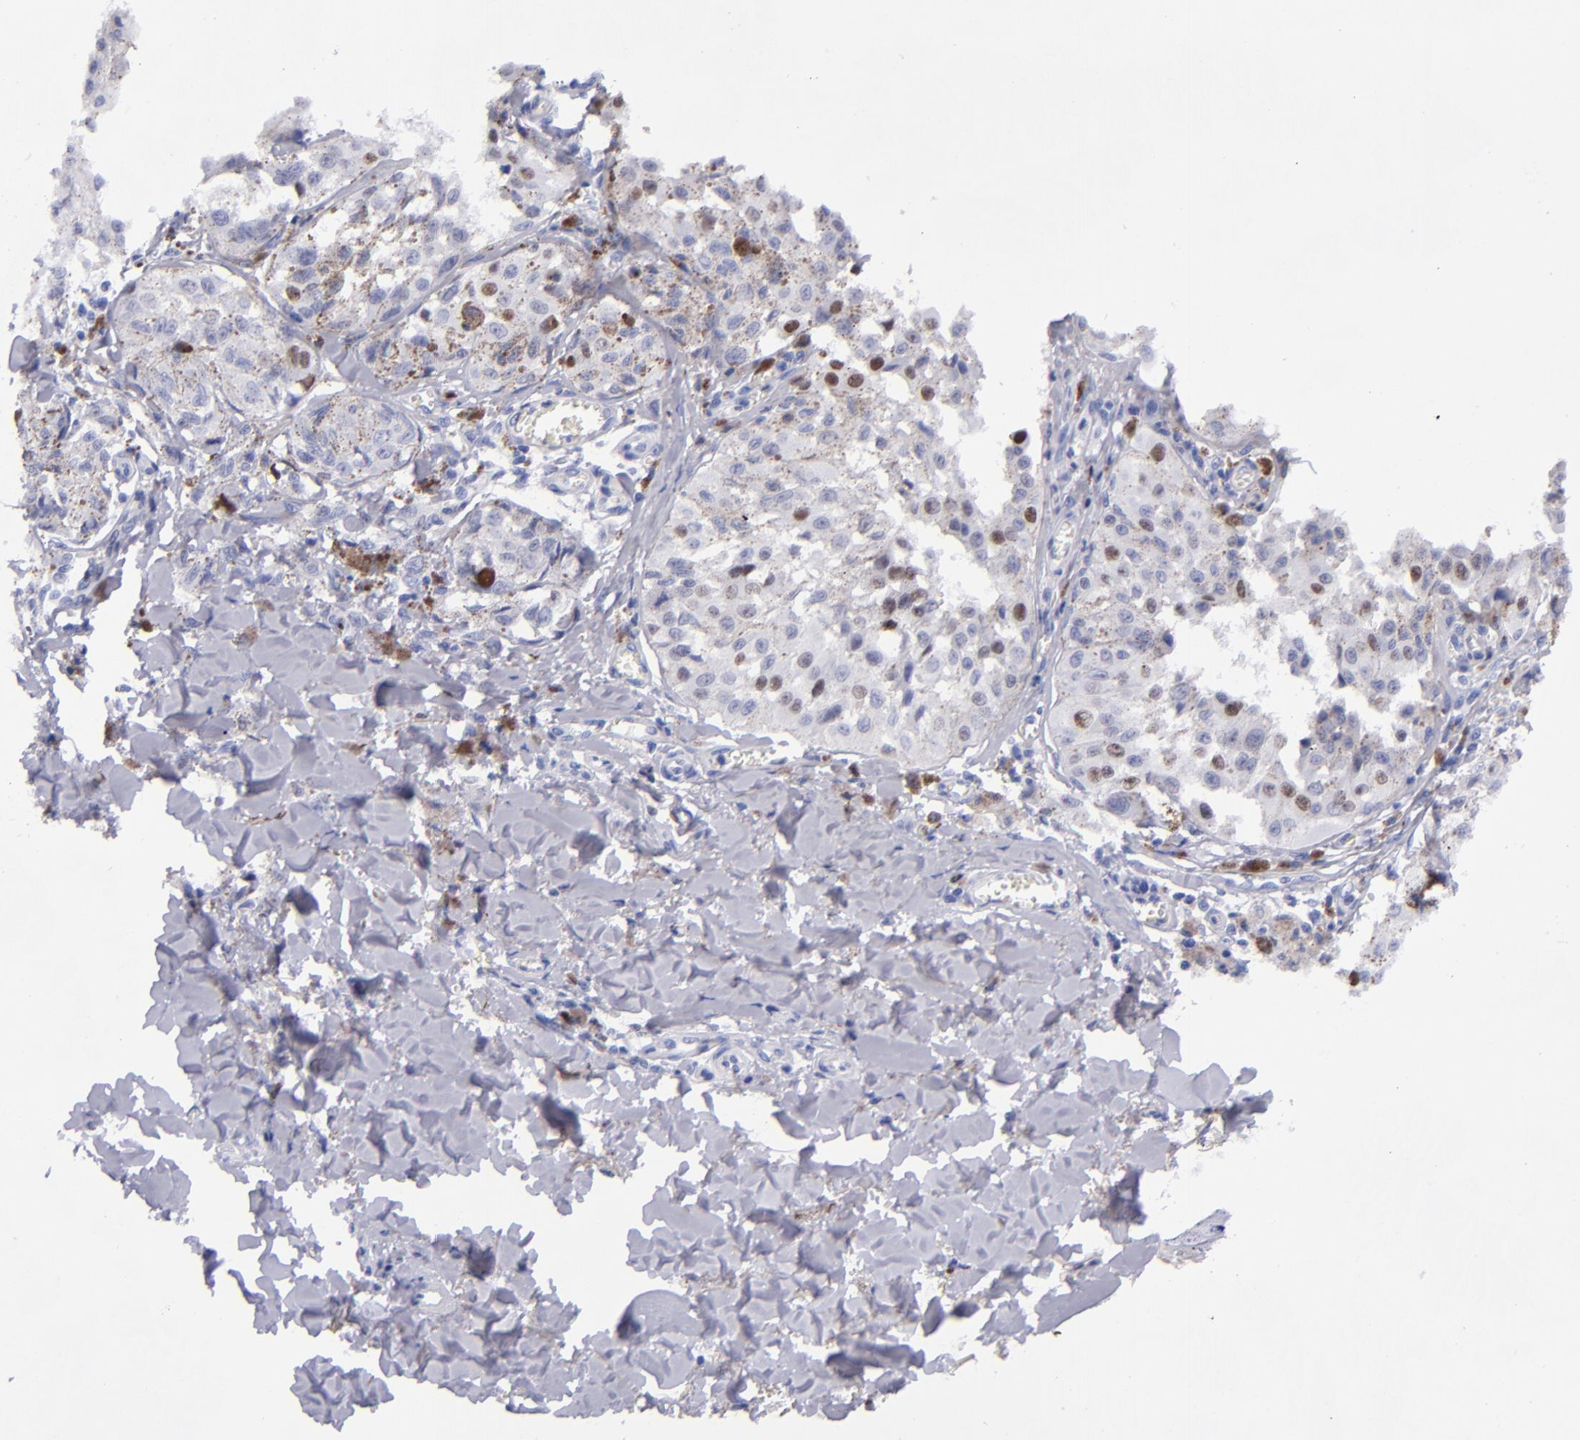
{"staining": {"intensity": "strong", "quantity": "<25%", "location": "nuclear"}, "tissue": "melanoma", "cell_type": "Tumor cells", "image_type": "cancer", "snomed": [{"axis": "morphology", "description": "Malignant melanoma, NOS"}, {"axis": "topography", "description": "Skin"}], "caption": "Immunohistochemical staining of human melanoma shows strong nuclear protein positivity in approximately <25% of tumor cells. Using DAB (brown) and hematoxylin (blue) stains, captured at high magnification using brightfield microscopy.", "gene": "MCM7", "patient": {"sex": "female", "age": 82}}